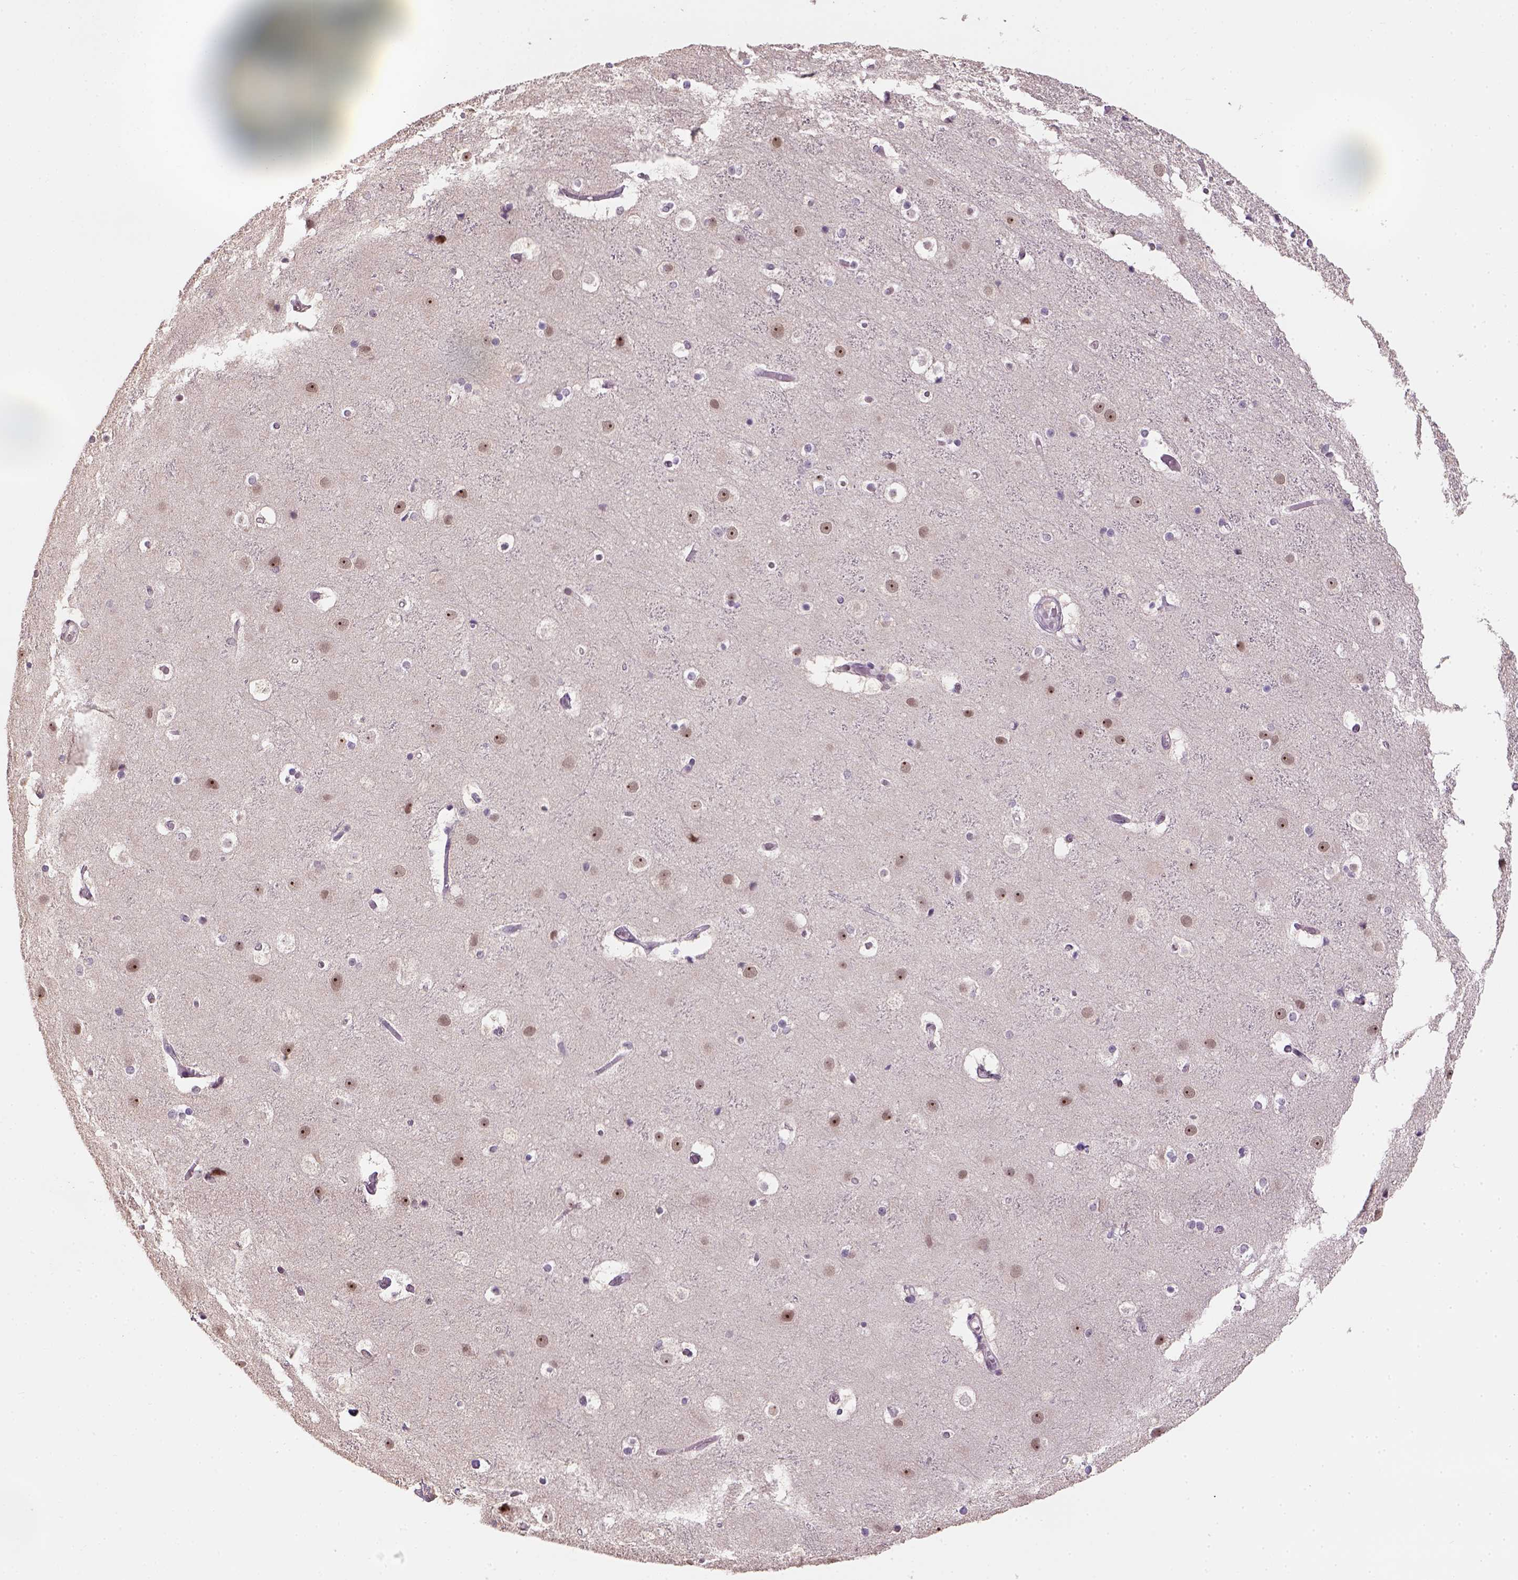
{"staining": {"intensity": "negative", "quantity": "none", "location": "none"}, "tissue": "cerebral cortex", "cell_type": "Endothelial cells", "image_type": "normal", "snomed": [{"axis": "morphology", "description": "Normal tissue, NOS"}, {"axis": "topography", "description": "Cerebral cortex"}], "caption": "This is an immunohistochemistry micrograph of unremarkable cerebral cortex. There is no expression in endothelial cells.", "gene": "DDX50", "patient": {"sex": "female", "age": 52}}